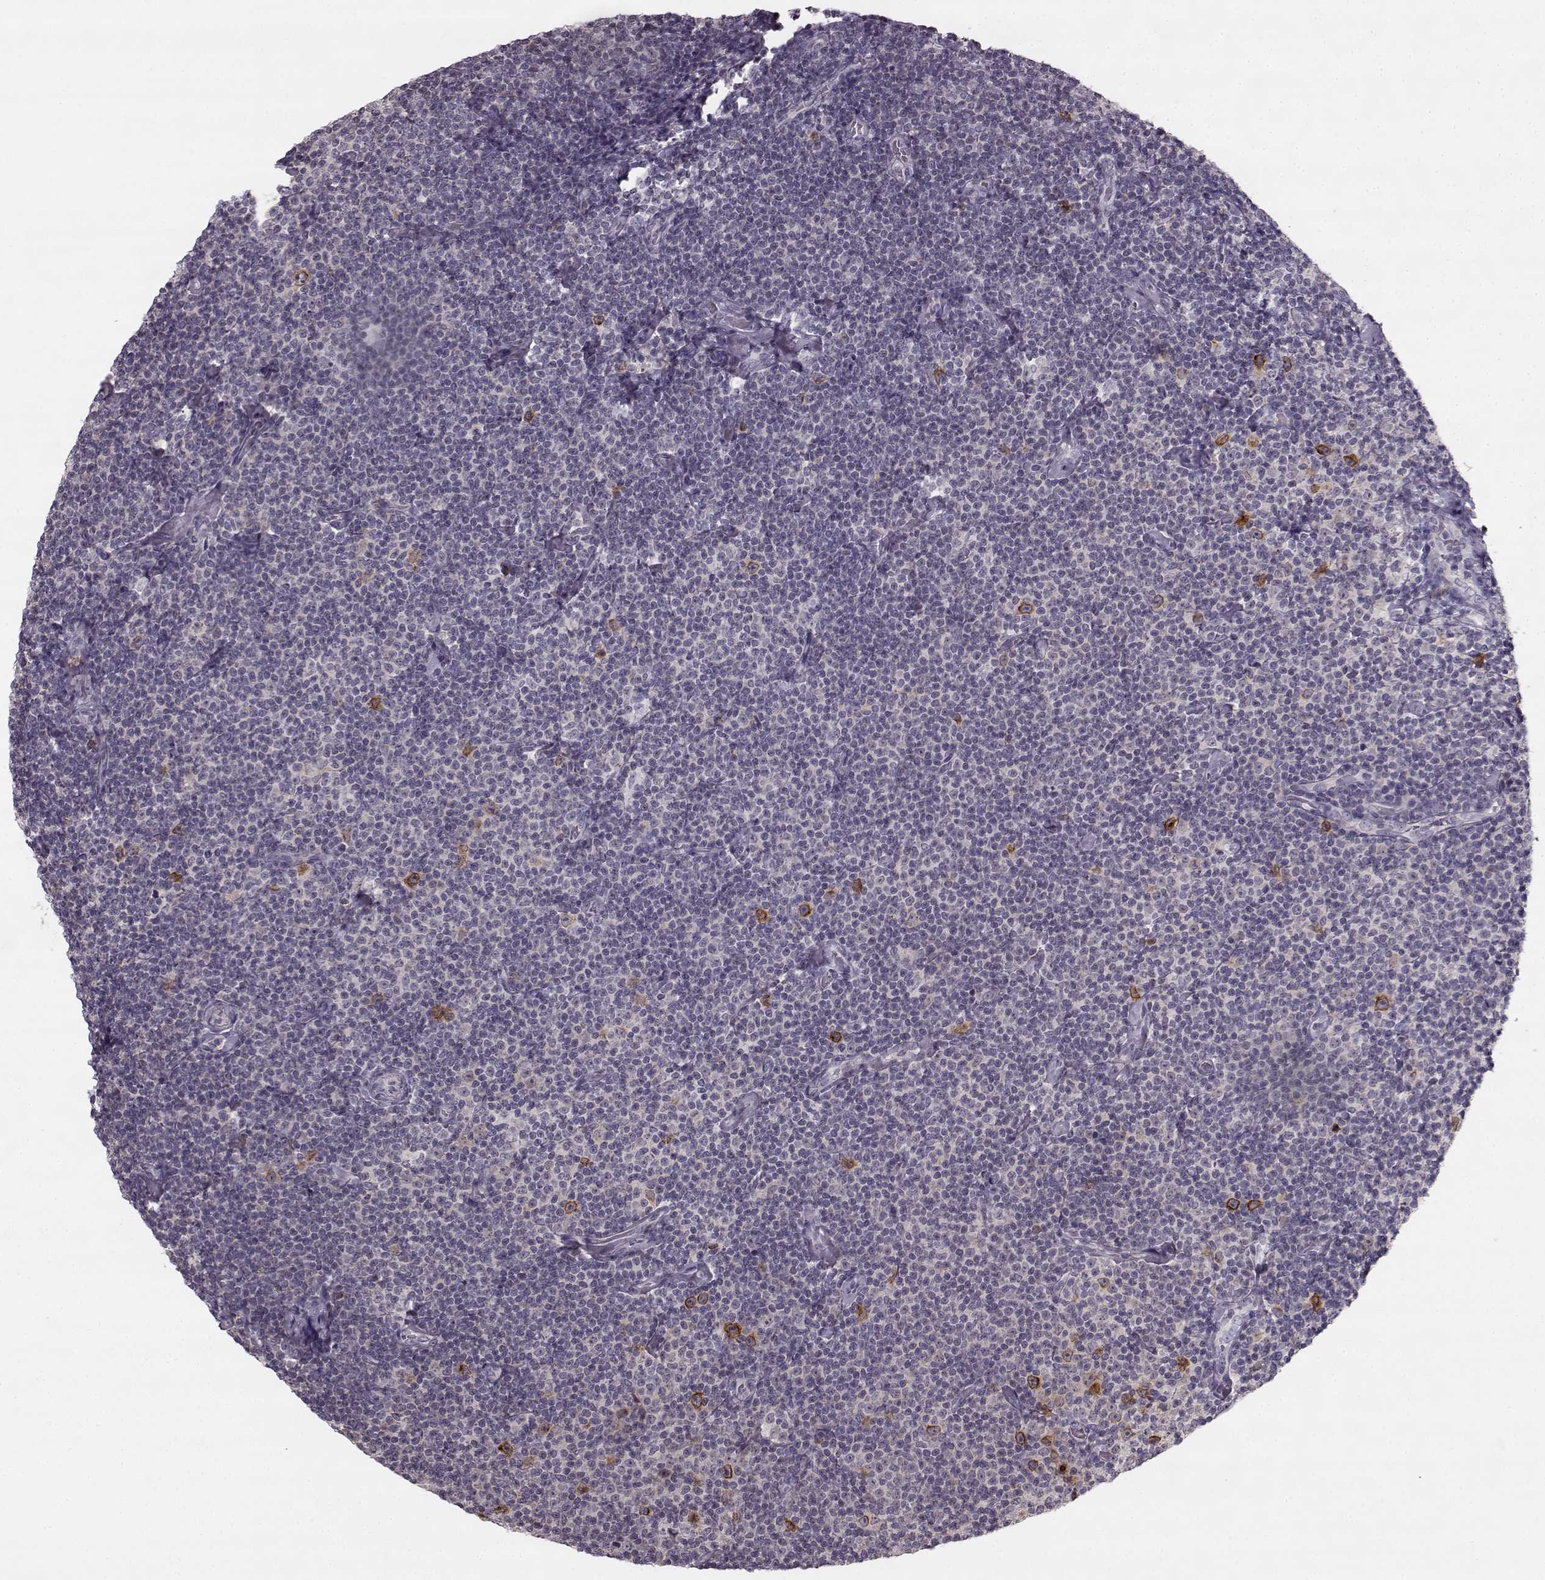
{"staining": {"intensity": "negative", "quantity": "none", "location": "none"}, "tissue": "lymphoma", "cell_type": "Tumor cells", "image_type": "cancer", "snomed": [{"axis": "morphology", "description": "Malignant lymphoma, non-Hodgkin's type, Low grade"}, {"axis": "topography", "description": "Lymph node"}], "caption": "Protein analysis of lymphoma reveals no significant positivity in tumor cells.", "gene": "HMMR", "patient": {"sex": "male", "age": 81}}